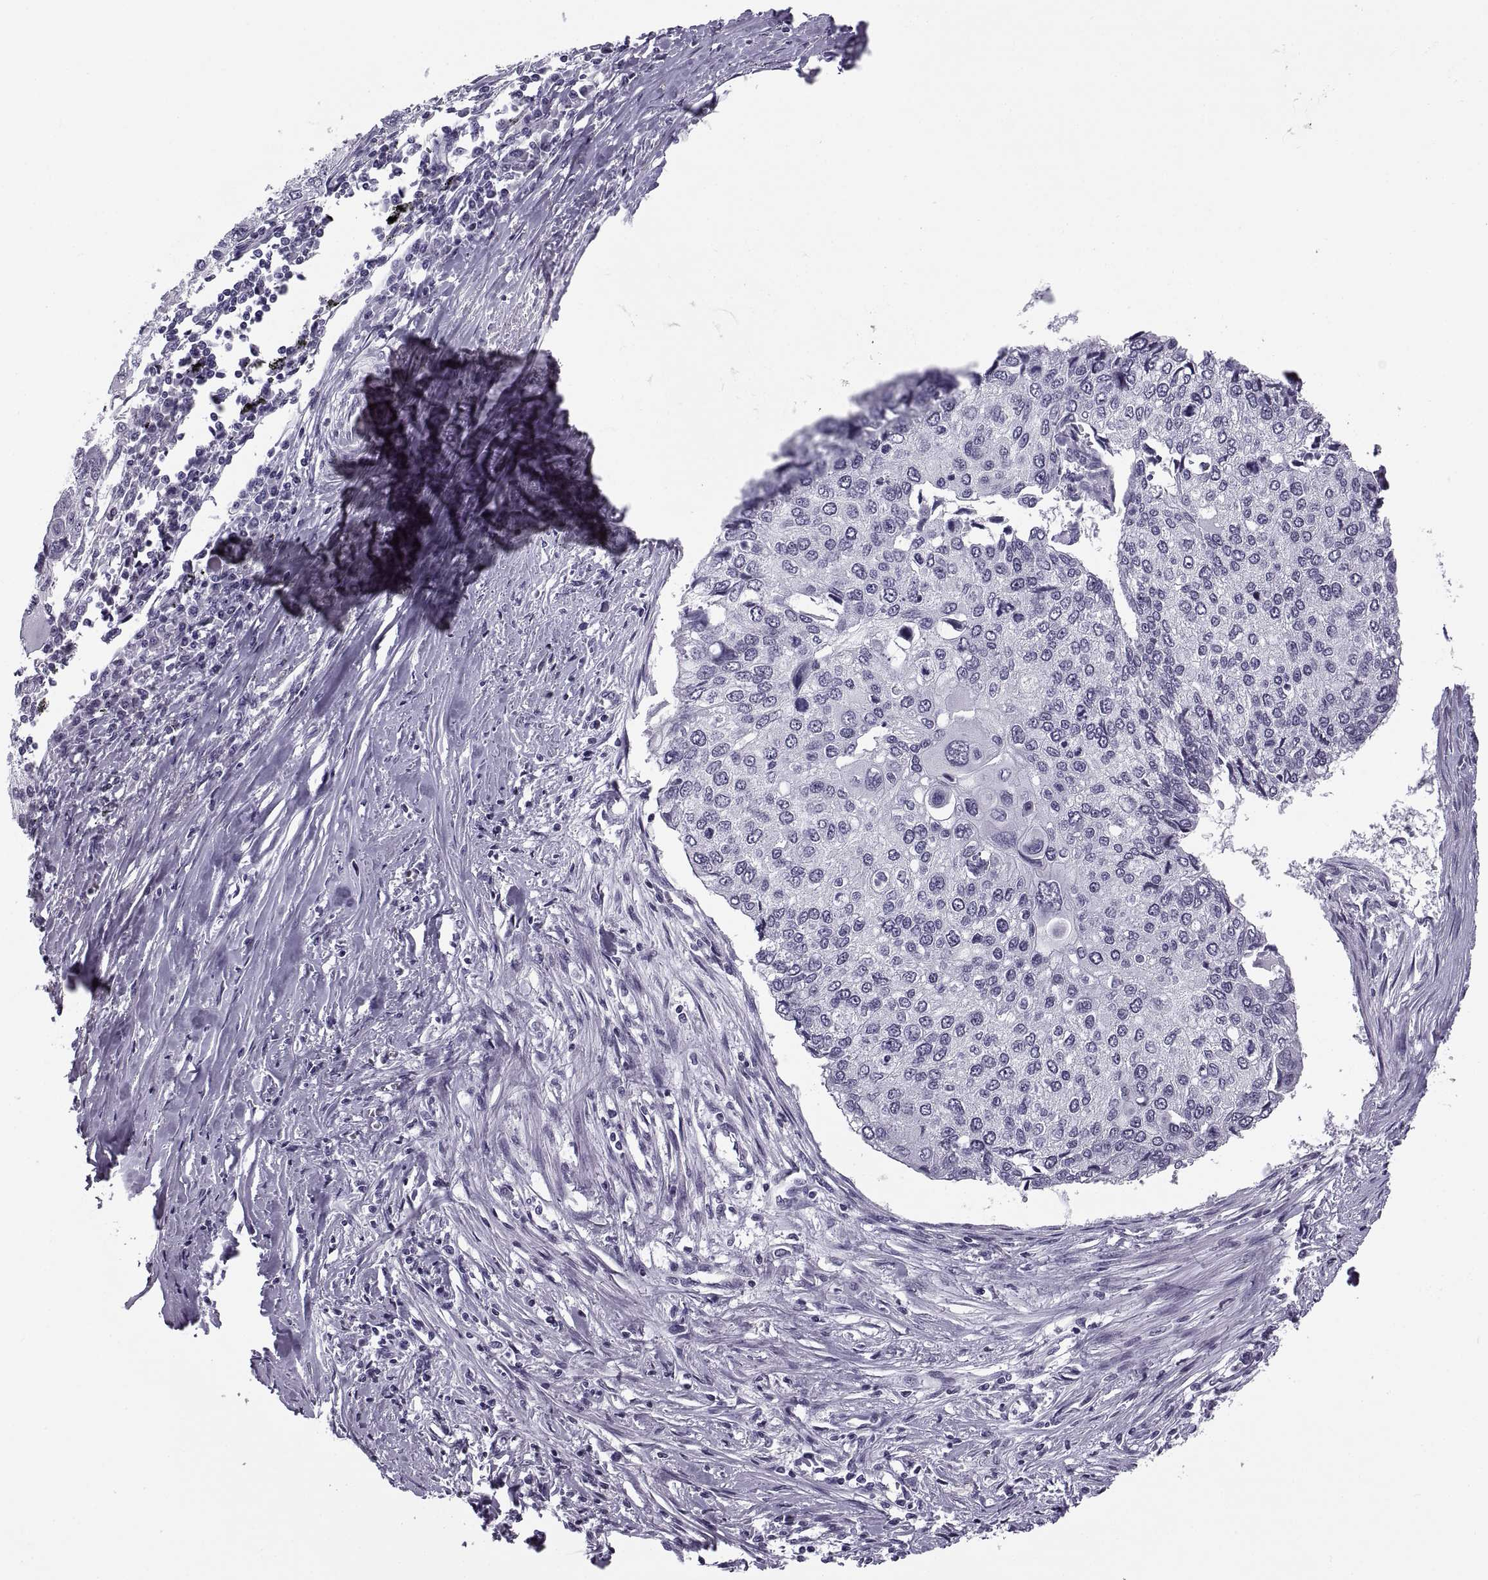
{"staining": {"intensity": "negative", "quantity": "none", "location": "none"}, "tissue": "lung cancer", "cell_type": "Tumor cells", "image_type": "cancer", "snomed": [{"axis": "morphology", "description": "Squamous cell carcinoma, NOS"}, {"axis": "morphology", "description": "Squamous cell carcinoma, metastatic, NOS"}, {"axis": "topography", "description": "Lung"}], "caption": "Lung cancer (metastatic squamous cell carcinoma) was stained to show a protein in brown. There is no significant positivity in tumor cells.", "gene": "TBC1D3G", "patient": {"sex": "male", "age": 63}}